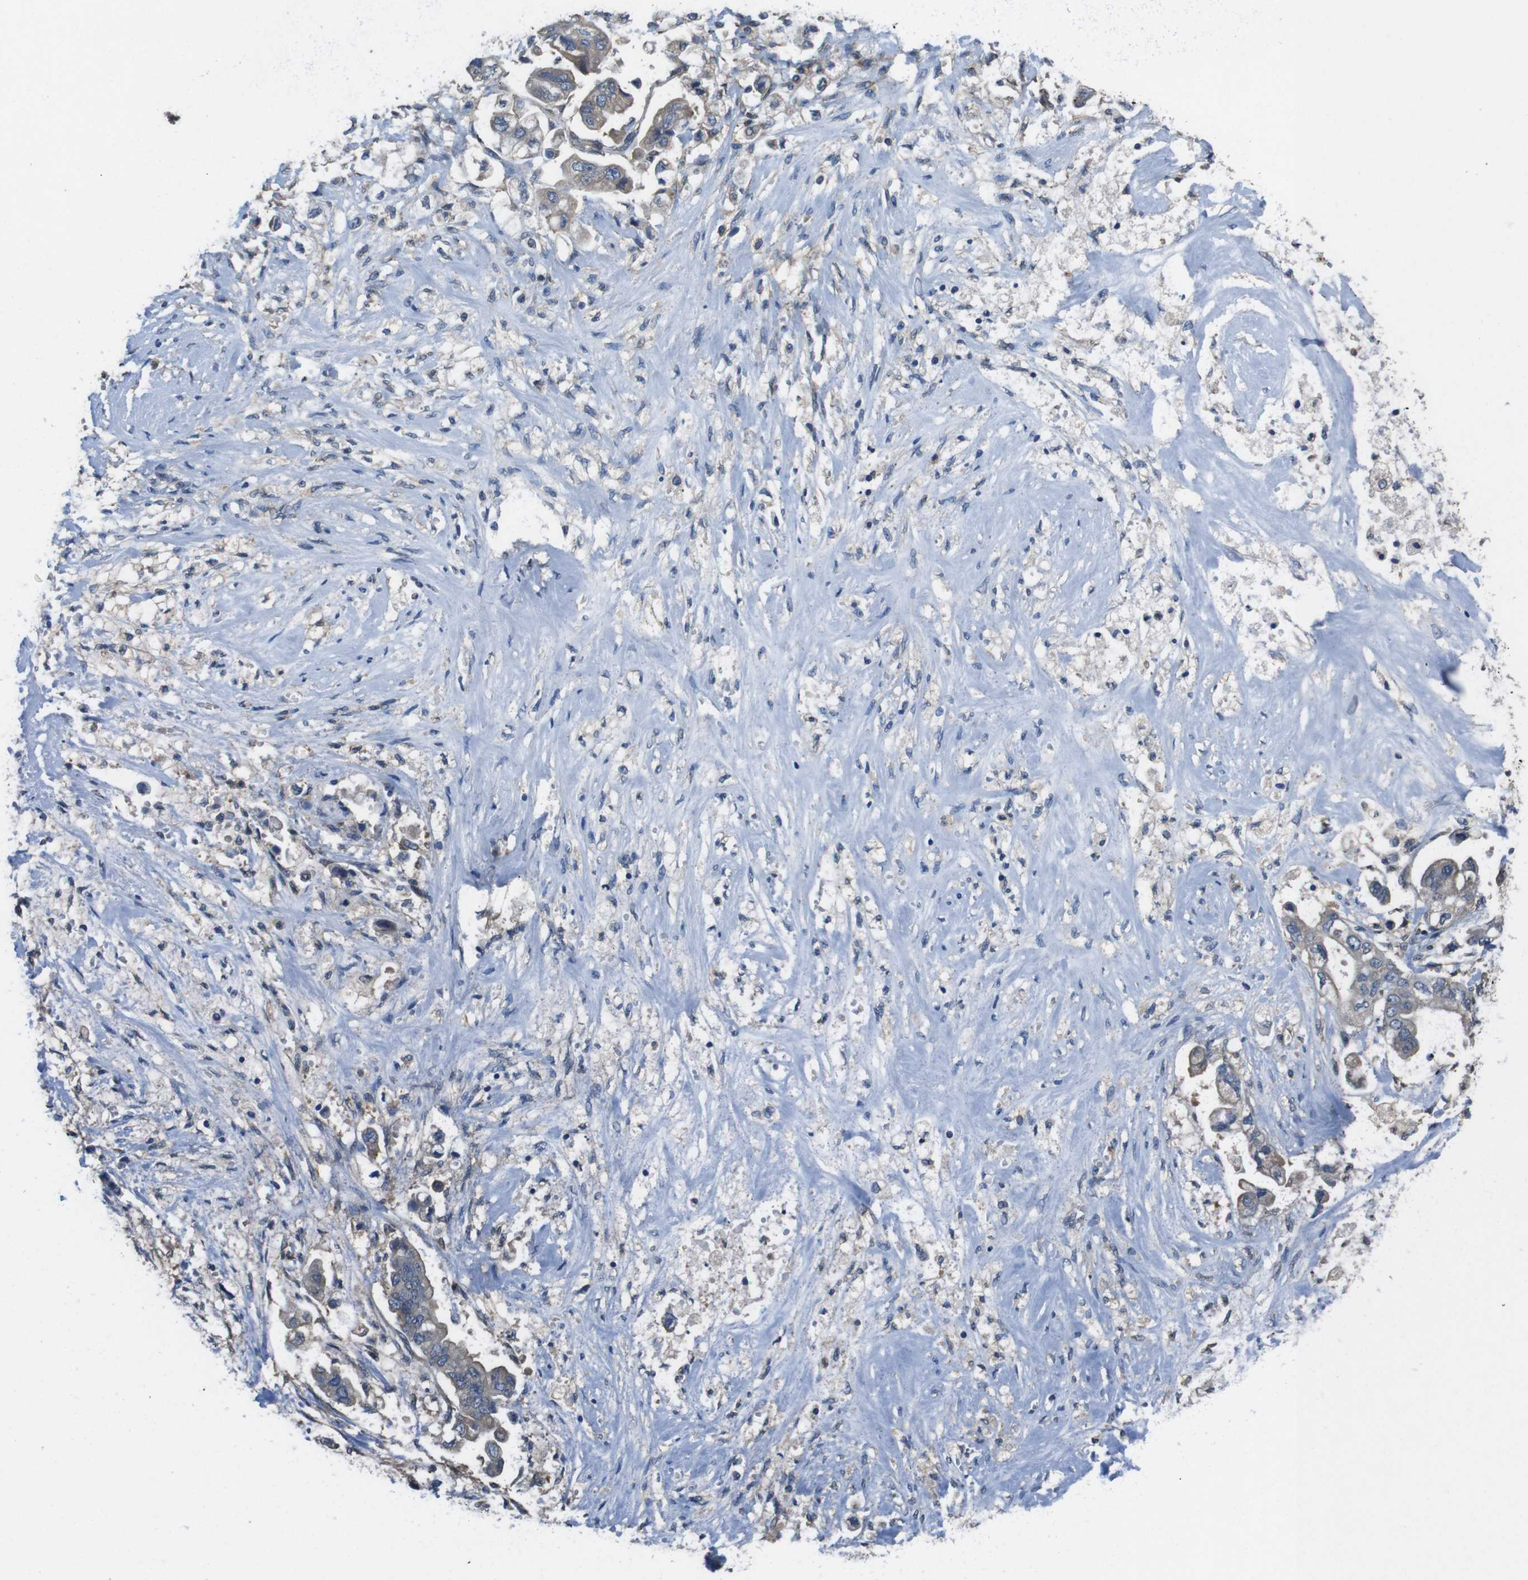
{"staining": {"intensity": "weak", "quantity": "<25%", "location": "cytoplasmic/membranous"}, "tissue": "stomach cancer", "cell_type": "Tumor cells", "image_type": "cancer", "snomed": [{"axis": "morphology", "description": "Adenocarcinoma, NOS"}, {"axis": "topography", "description": "Stomach"}], "caption": "High magnification brightfield microscopy of stomach cancer stained with DAB (3,3'-diaminobenzidine) (brown) and counterstained with hematoxylin (blue): tumor cells show no significant positivity.", "gene": "DCTN1", "patient": {"sex": "male", "age": 62}}